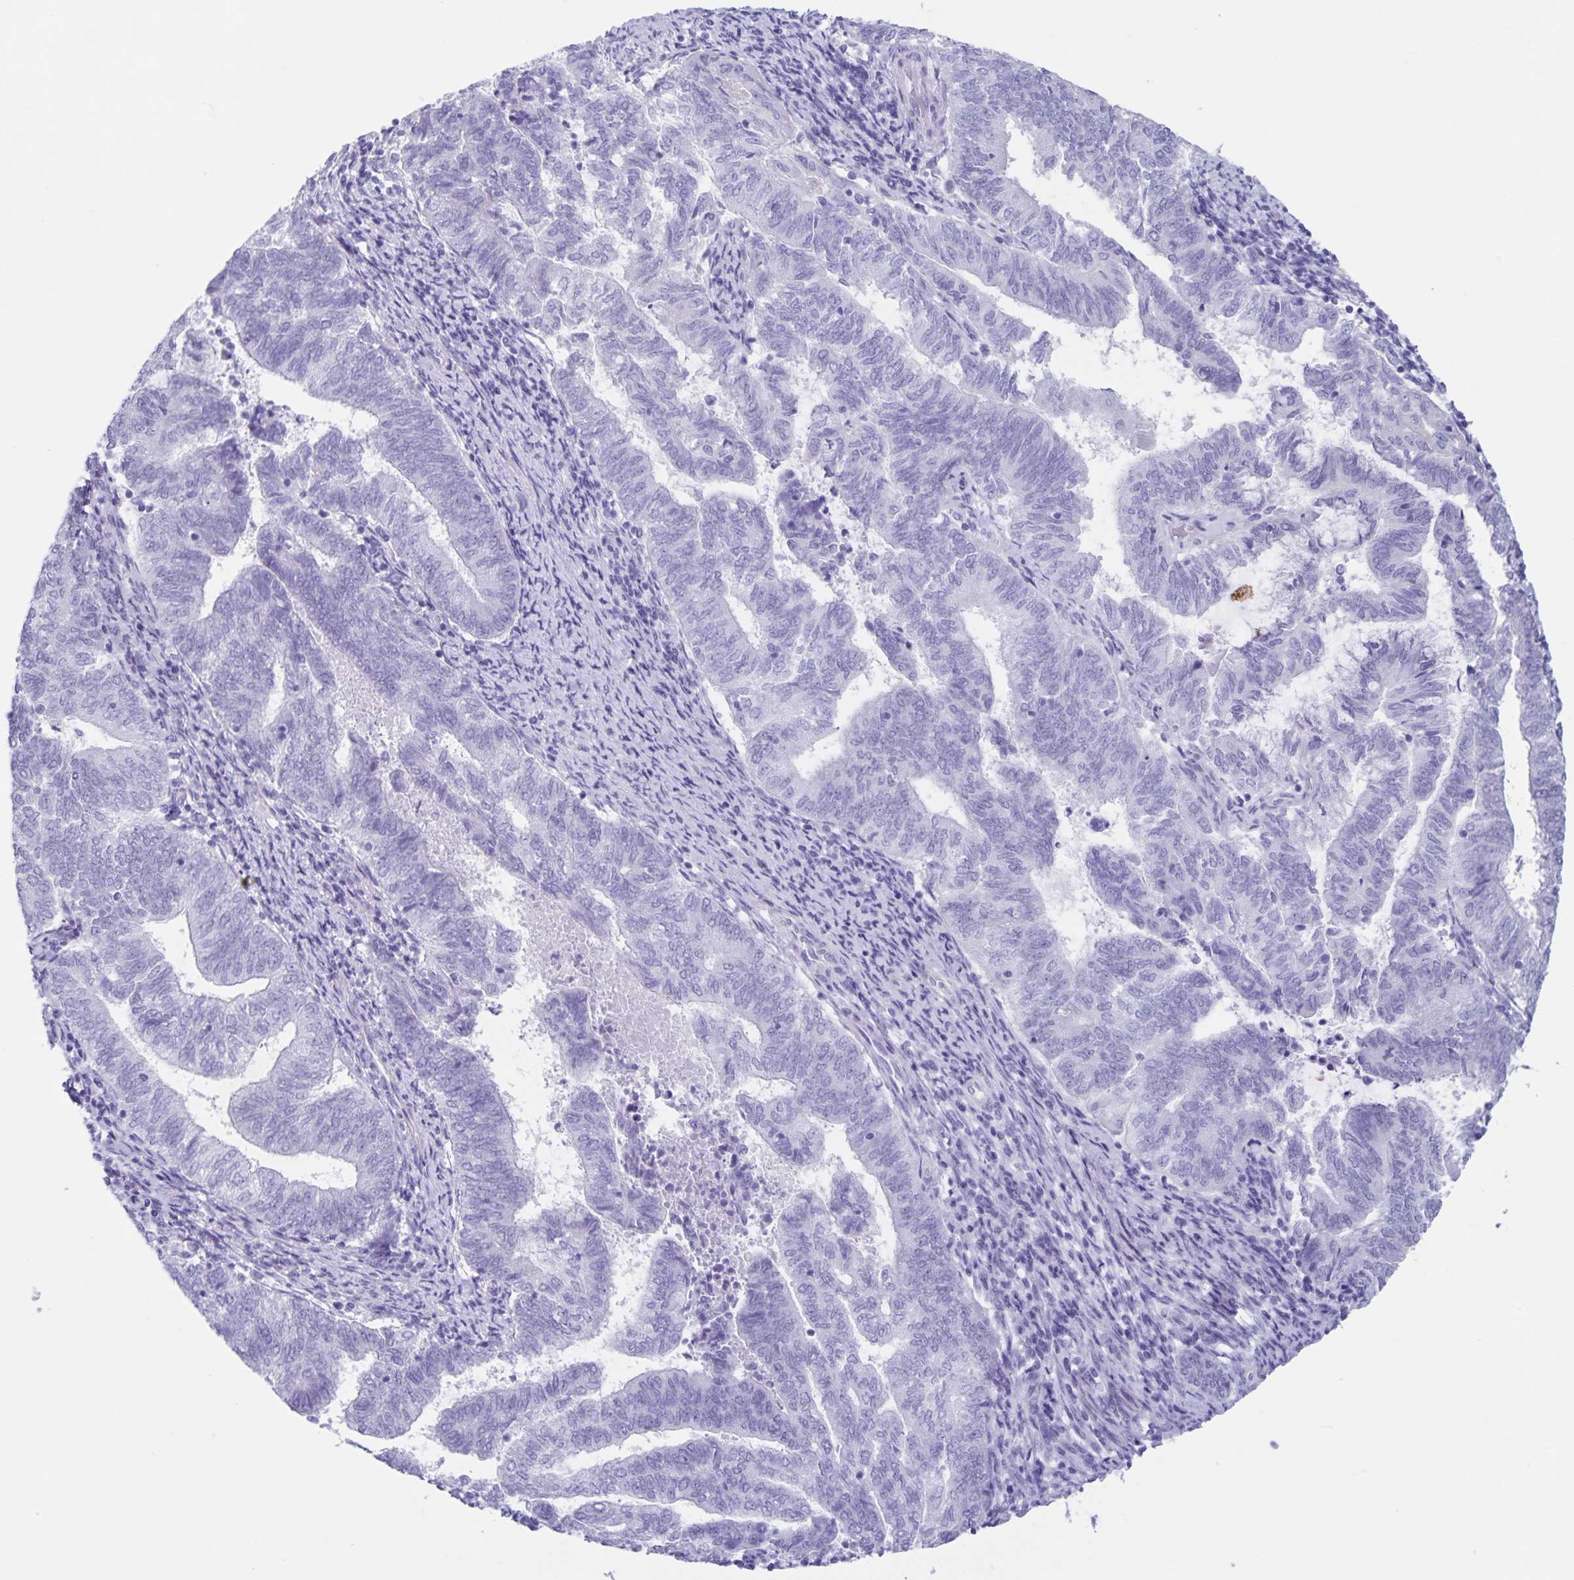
{"staining": {"intensity": "negative", "quantity": "none", "location": "none"}, "tissue": "endometrial cancer", "cell_type": "Tumor cells", "image_type": "cancer", "snomed": [{"axis": "morphology", "description": "Adenocarcinoma, NOS"}, {"axis": "topography", "description": "Endometrium"}], "caption": "IHC micrograph of neoplastic tissue: human endometrial cancer stained with DAB (3,3'-diaminobenzidine) shows no significant protein positivity in tumor cells.", "gene": "C11orf42", "patient": {"sex": "female", "age": 65}}